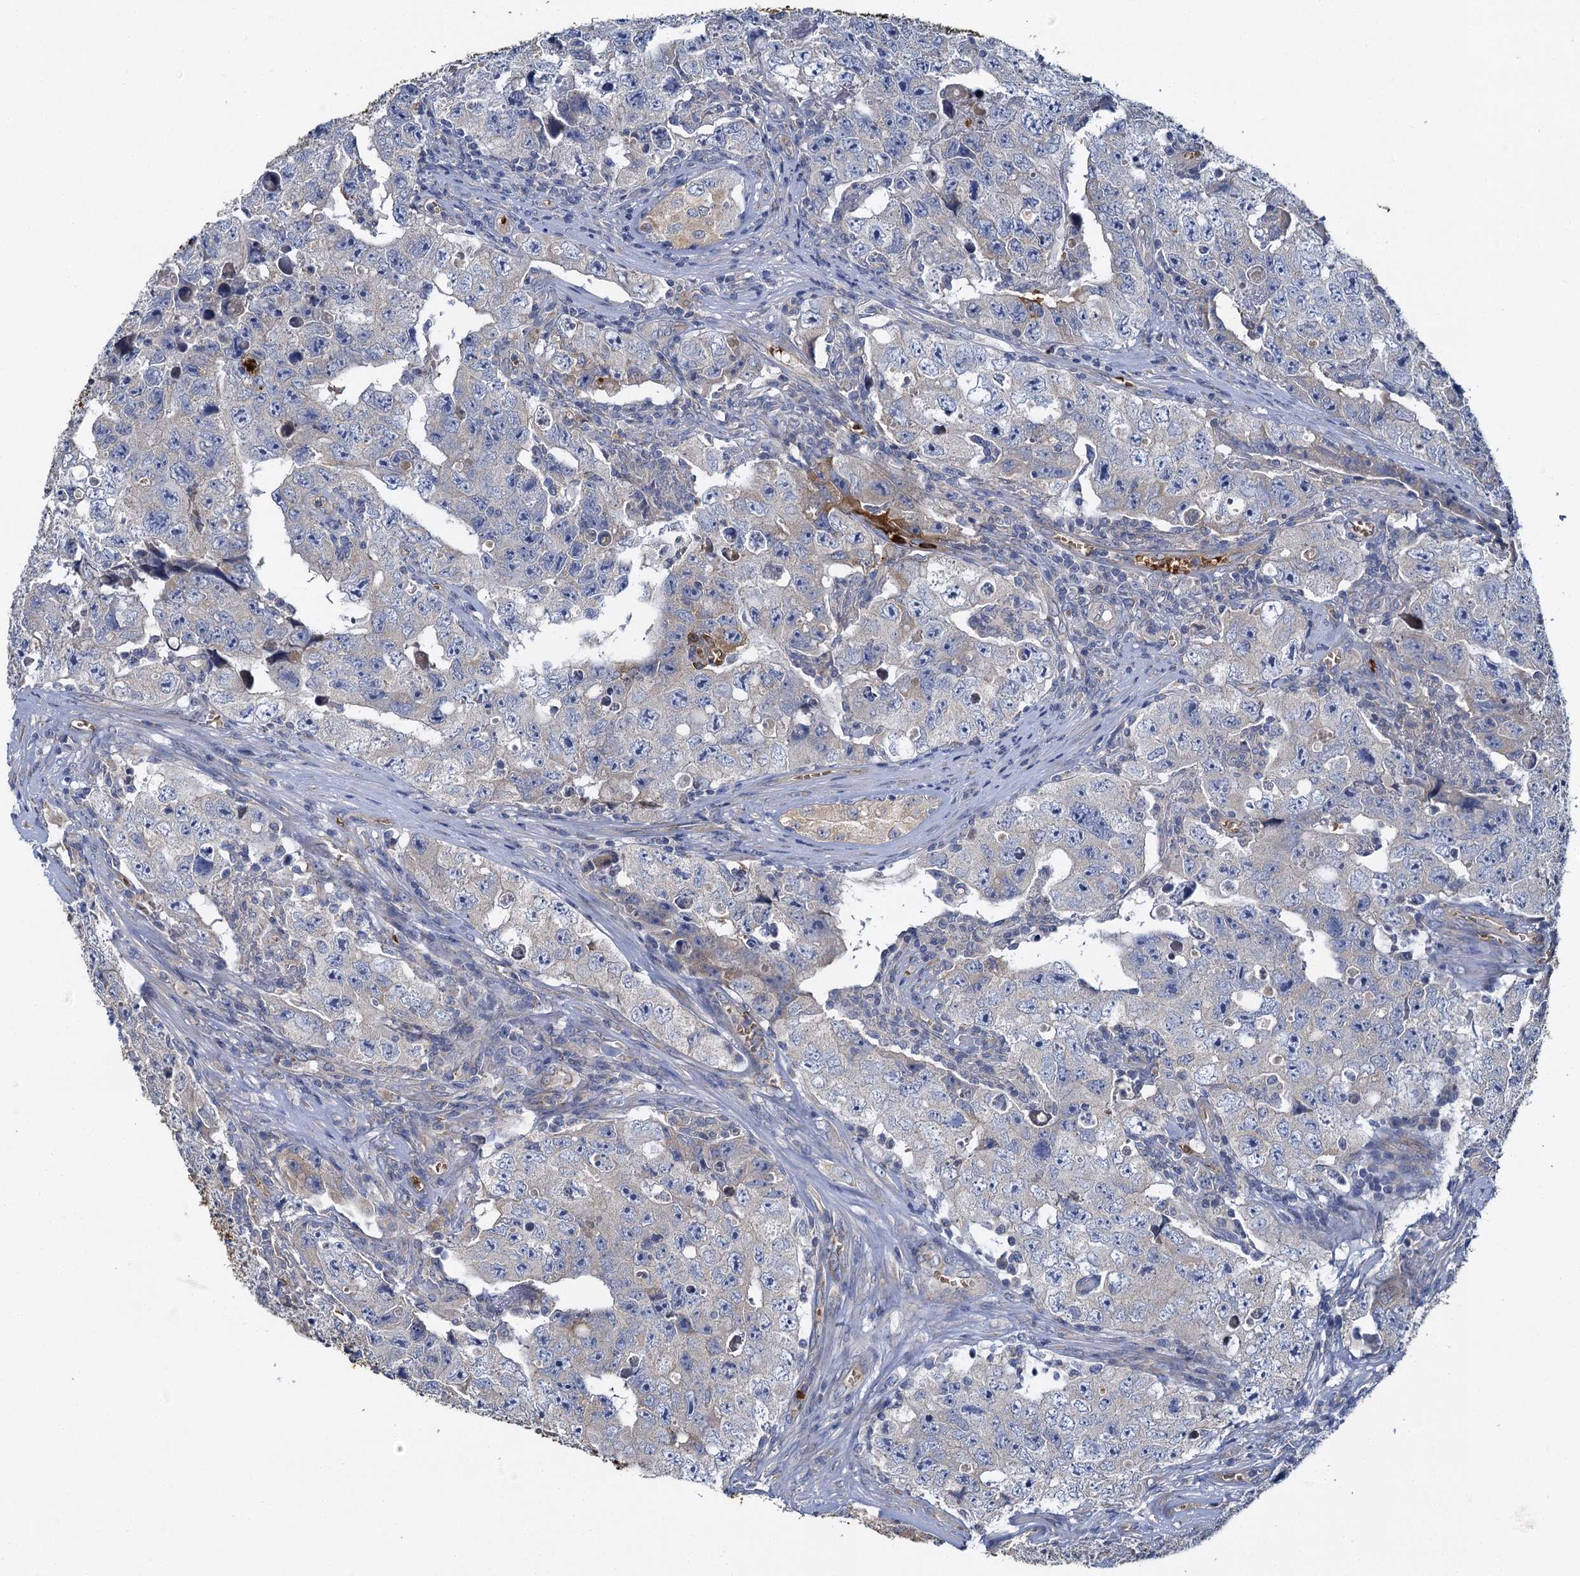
{"staining": {"intensity": "negative", "quantity": "none", "location": "none"}, "tissue": "testis cancer", "cell_type": "Tumor cells", "image_type": "cancer", "snomed": [{"axis": "morphology", "description": "Carcinoma, Embryonal, NOS"}, {"axis": "topography", "description": "Testis"}], "caption": "This is an immunohistochemistry (IHC) image of human testis embryonal carcinoma. There is no positivity in tumor cells.", "gene": "BCS1L", "patient": {"sex": "male", "age": 17}}